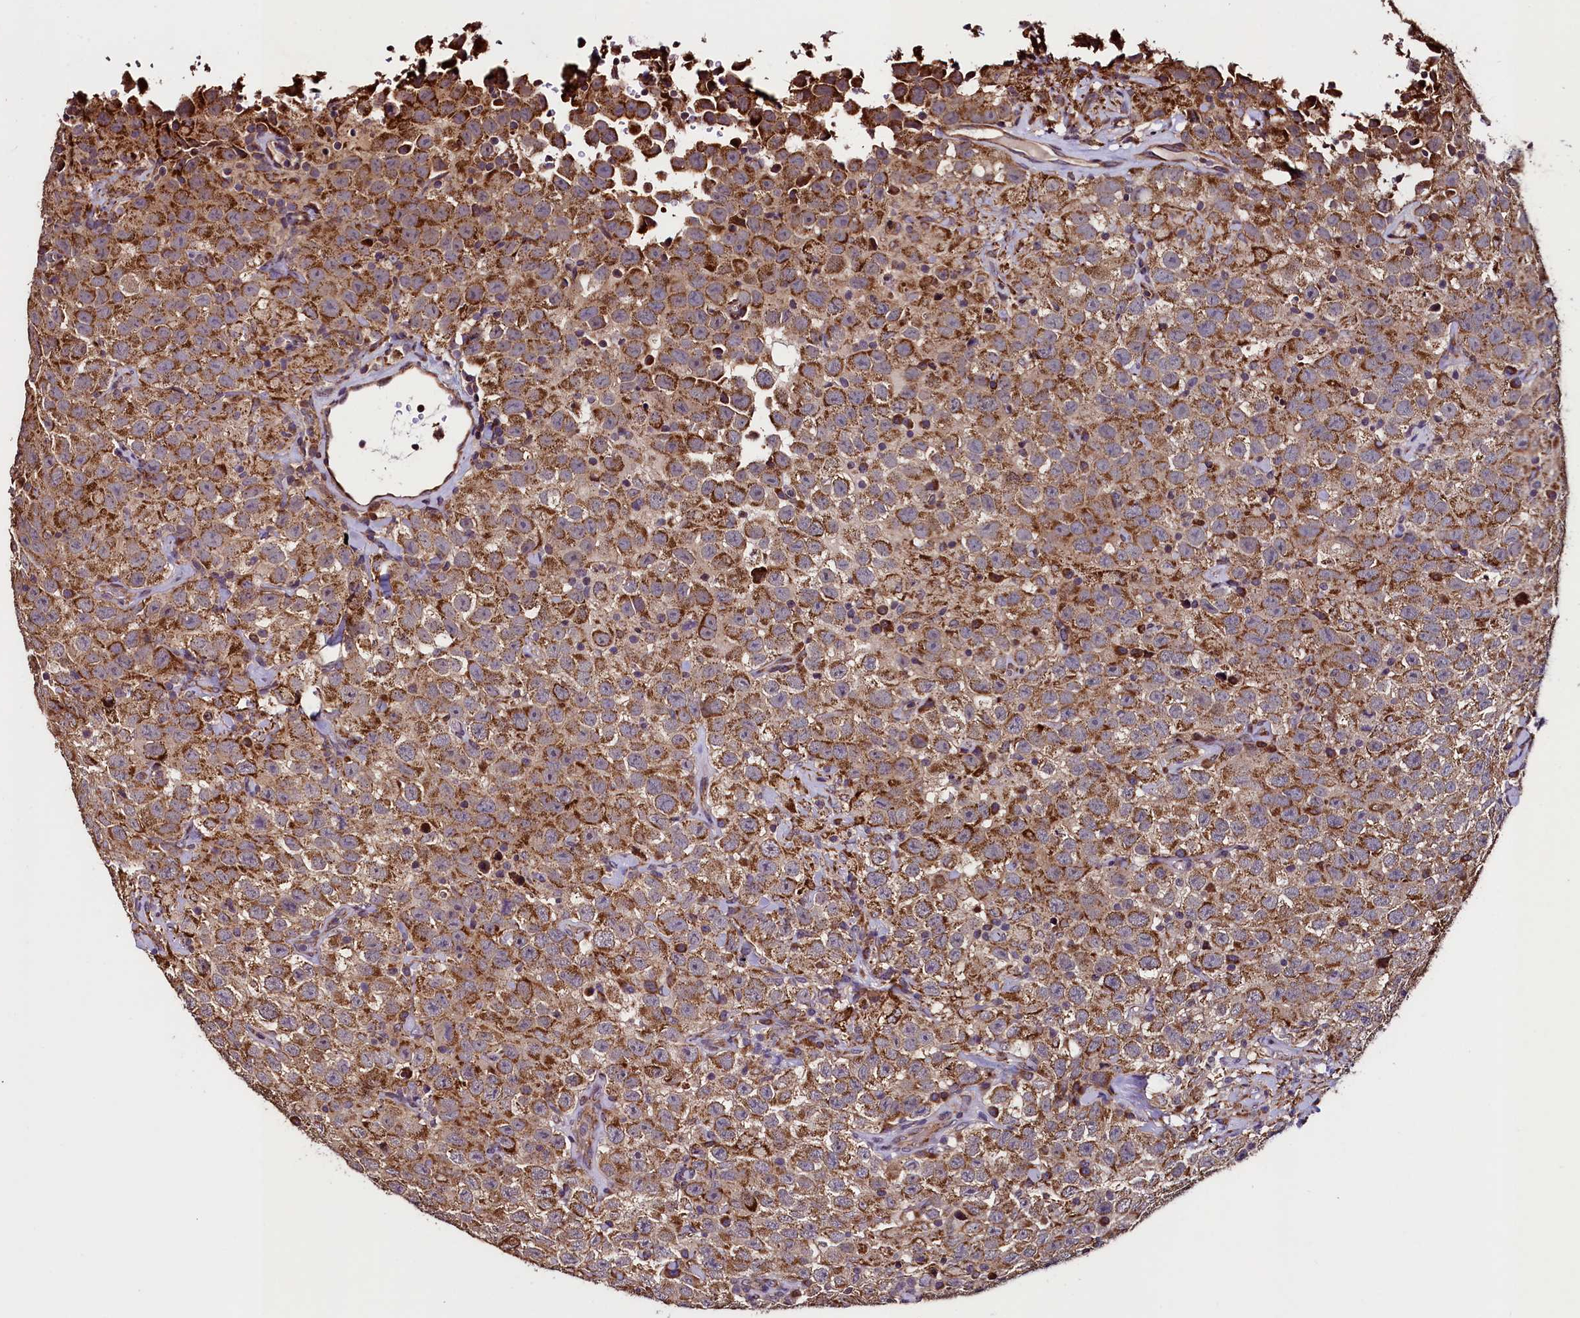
{"staining": {"intensity": "strong", "quantity": ">75%", "location": "cytoplasmic/membranous"}, "tissue": "testis cancer", "cell_type": "Tumor cells", "image_type": "cancer", "snomed": [{"axis": "morphology", "description": "Seminoma, NOS"}, {"axis": "topography", "description": "Testis"}], "caption": "Protein analysis of testis cancer (seminoma) tissue displays strong cytoplasmic/membranous positivity in about >75% of tumor cells. (IHC, brightfield microscopy, high magnification).", "gene": "RBFA", "patient": {"sex": "male", "age": 41}}